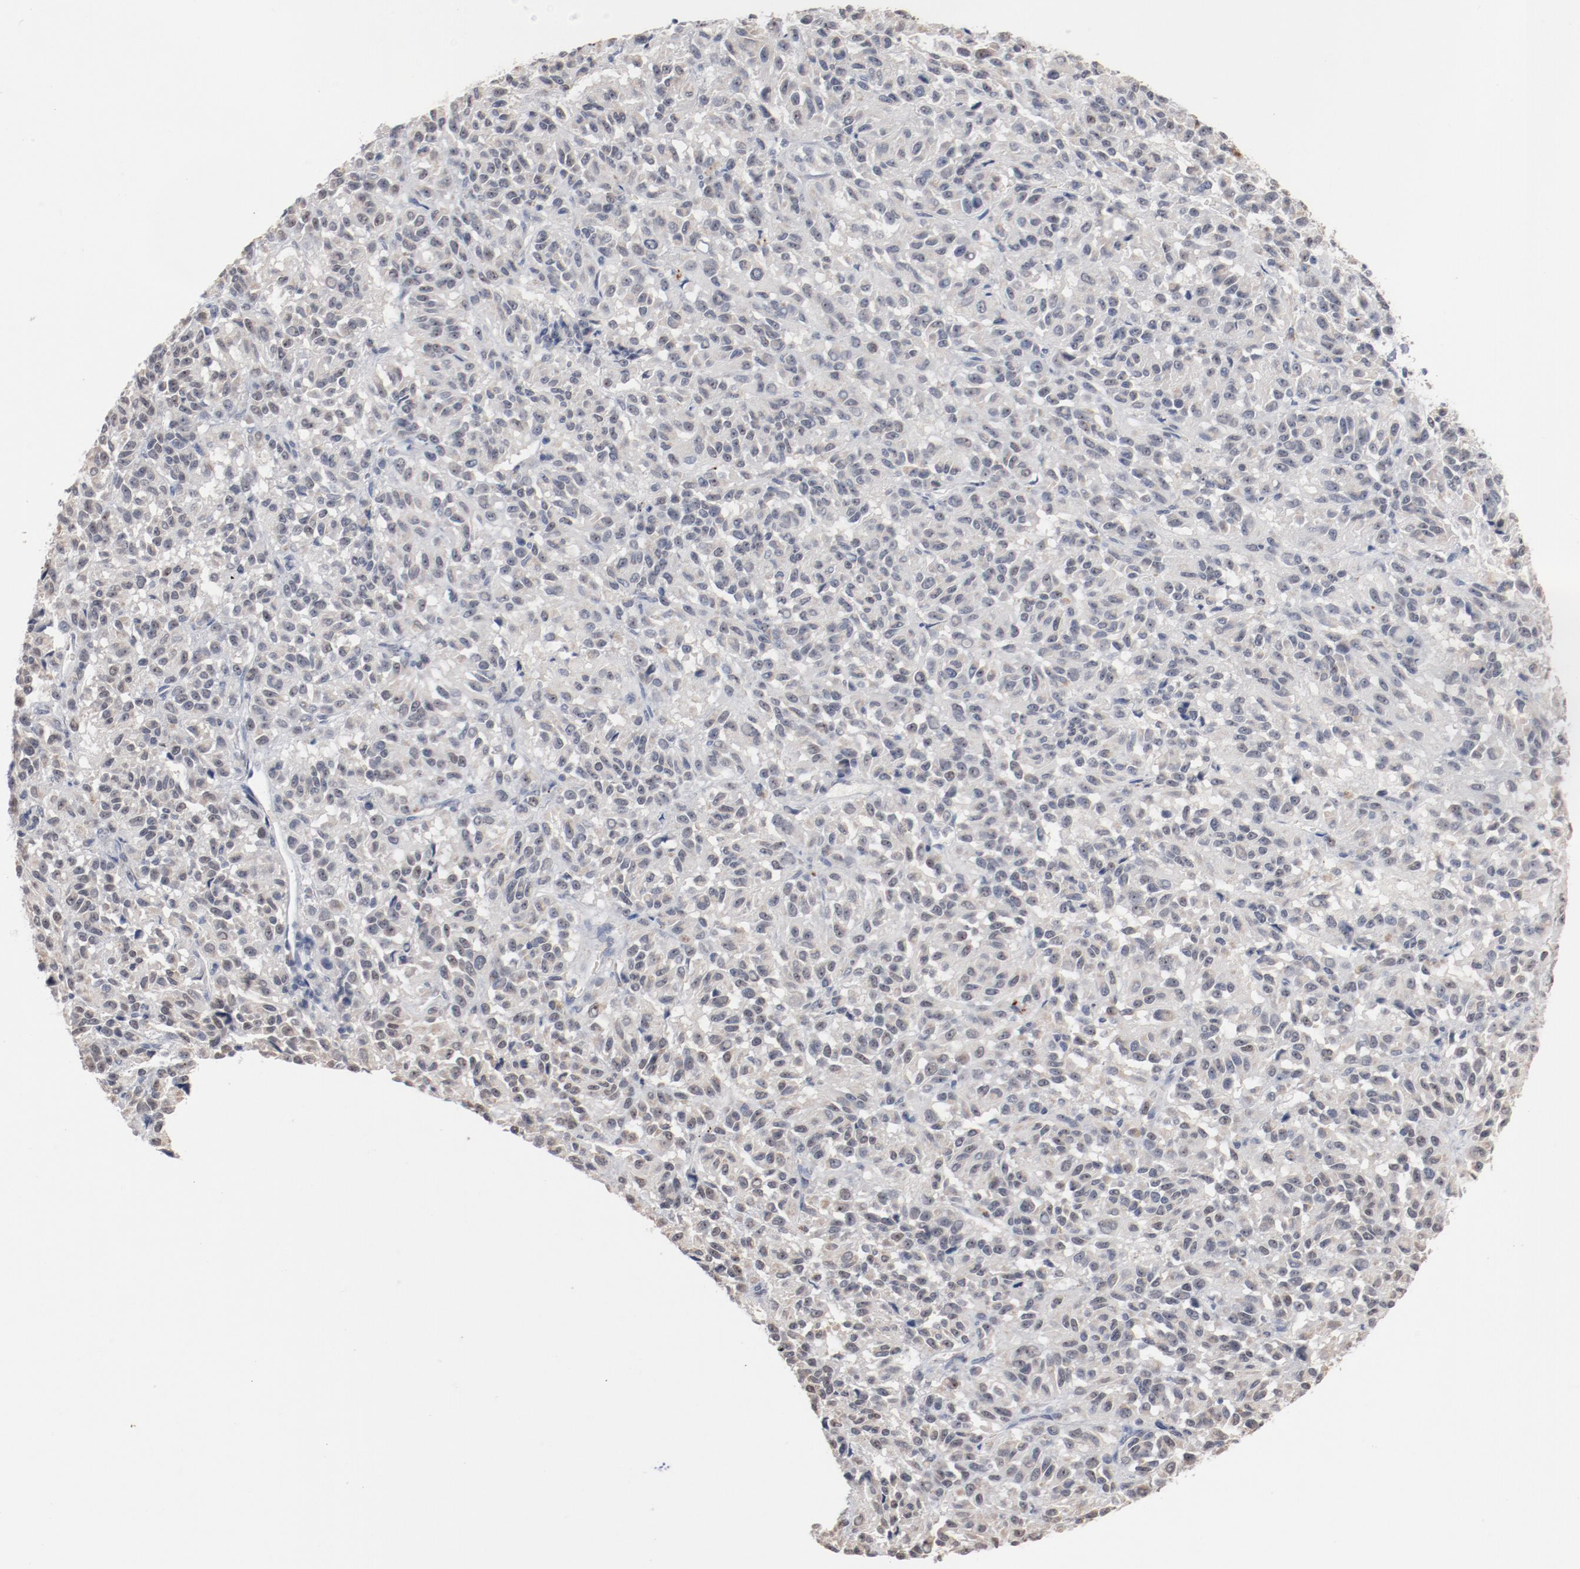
{"staining": {"intensity": "negative", "quantity": "none", "location": "none"}, "tissue": "melanoma", "cell_type": "Tumor cells", "image_type": "cancer", "snomed": [{"axis": "morphology", "description": "Malignant melanoma, Metastatic site"}, {"axis": "topography", "description": "Lung"}], "caption": "IHC of melanoma exhibits no staining in tumor cells.", "gene": "ERICH1", "patient": {"sex": "male", "age": 64}}